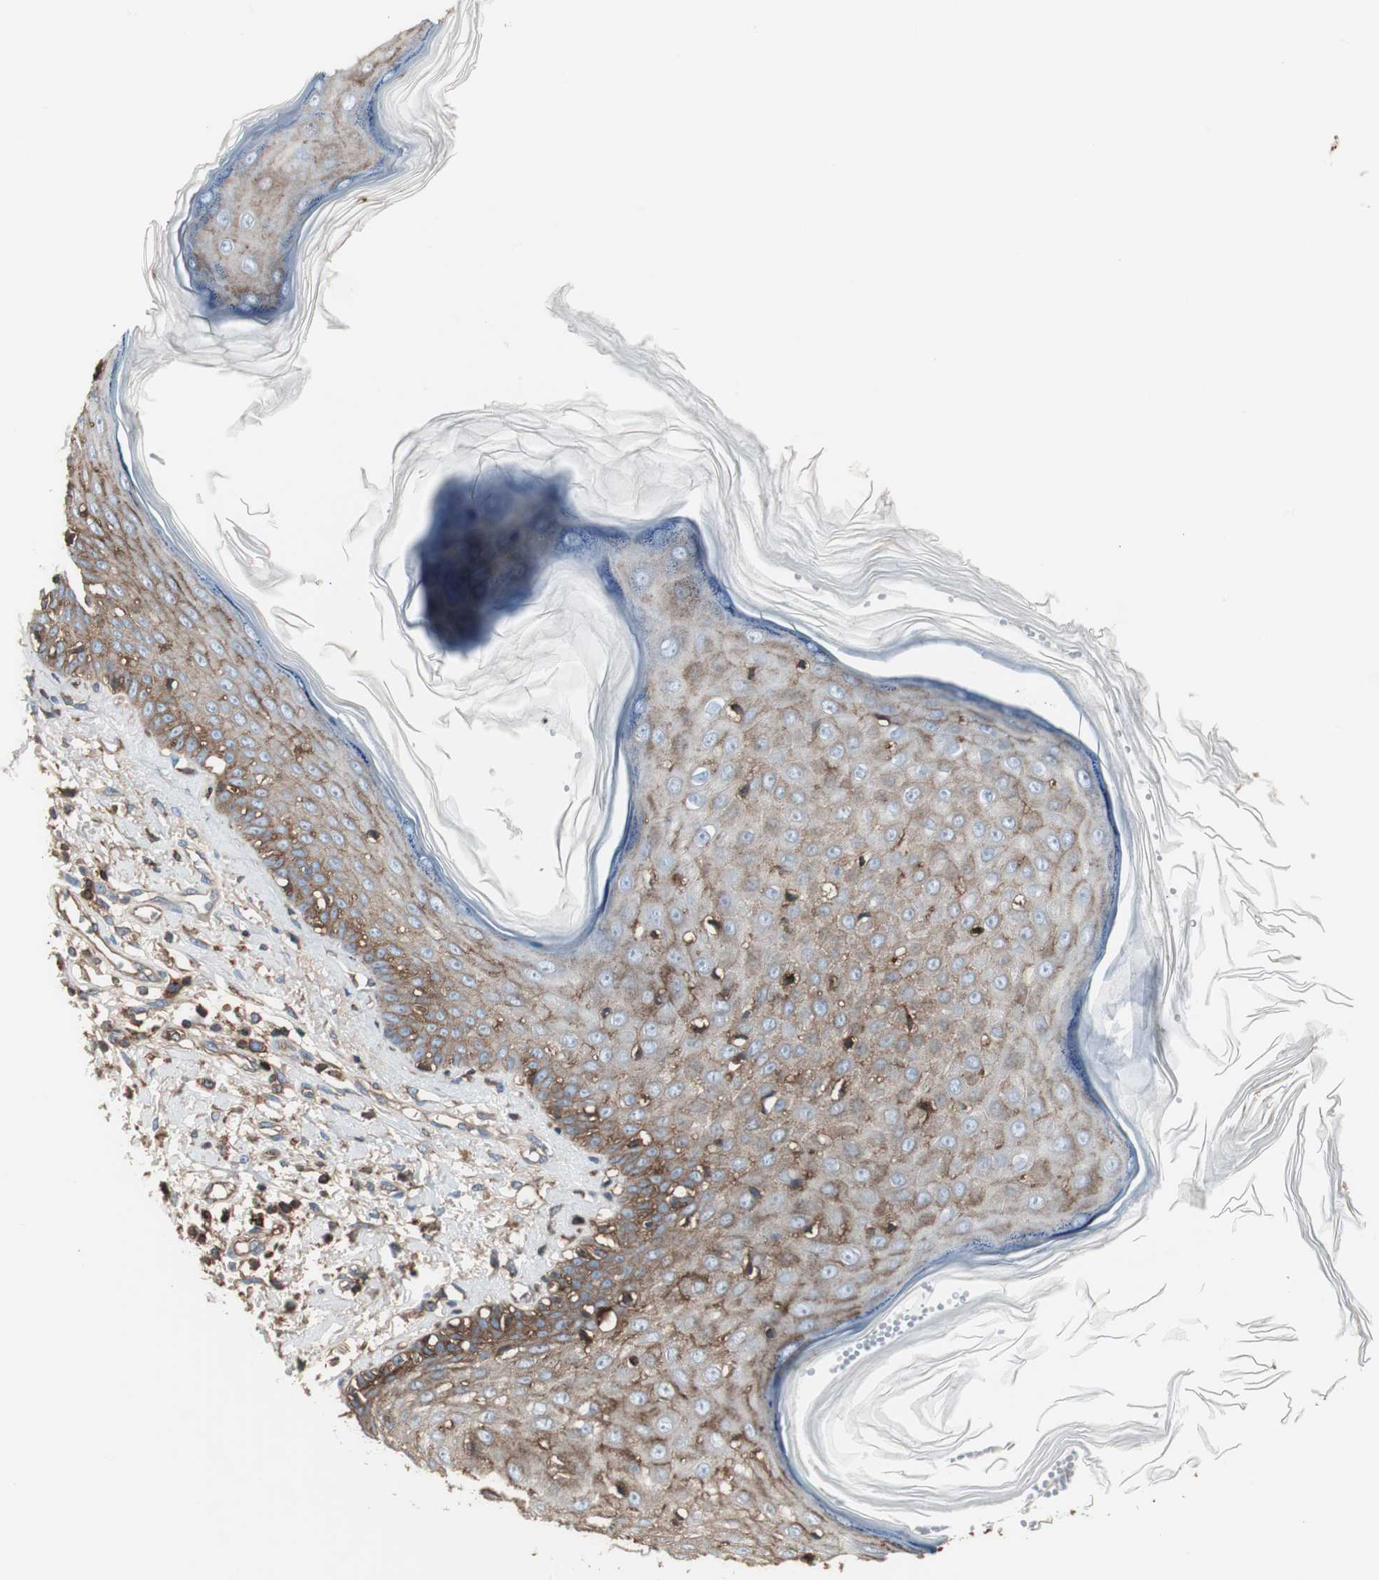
{"staining": {"intensity": "strong", "quantity": "25%-75%", "location": "cytoplasmic/membranous"}, "tissue": "skin cancer", "cell_type": "Tumor cells", "image_type": "cancer", "snomed": [{"axis": "morphology", "description": "Squamous cell carcinoma, NOS"}, {"axis": "topography", "description": "Skin"}], "caption": "About 25%-75% of tumor cells in human skin squamous cell carcinoma demonstrate strong cytoplasmic/membranous protein expression as visualized by brown immunohistochemical staining.", "gene": "B2M", "patient": {"sex": "female", "age": 78}}